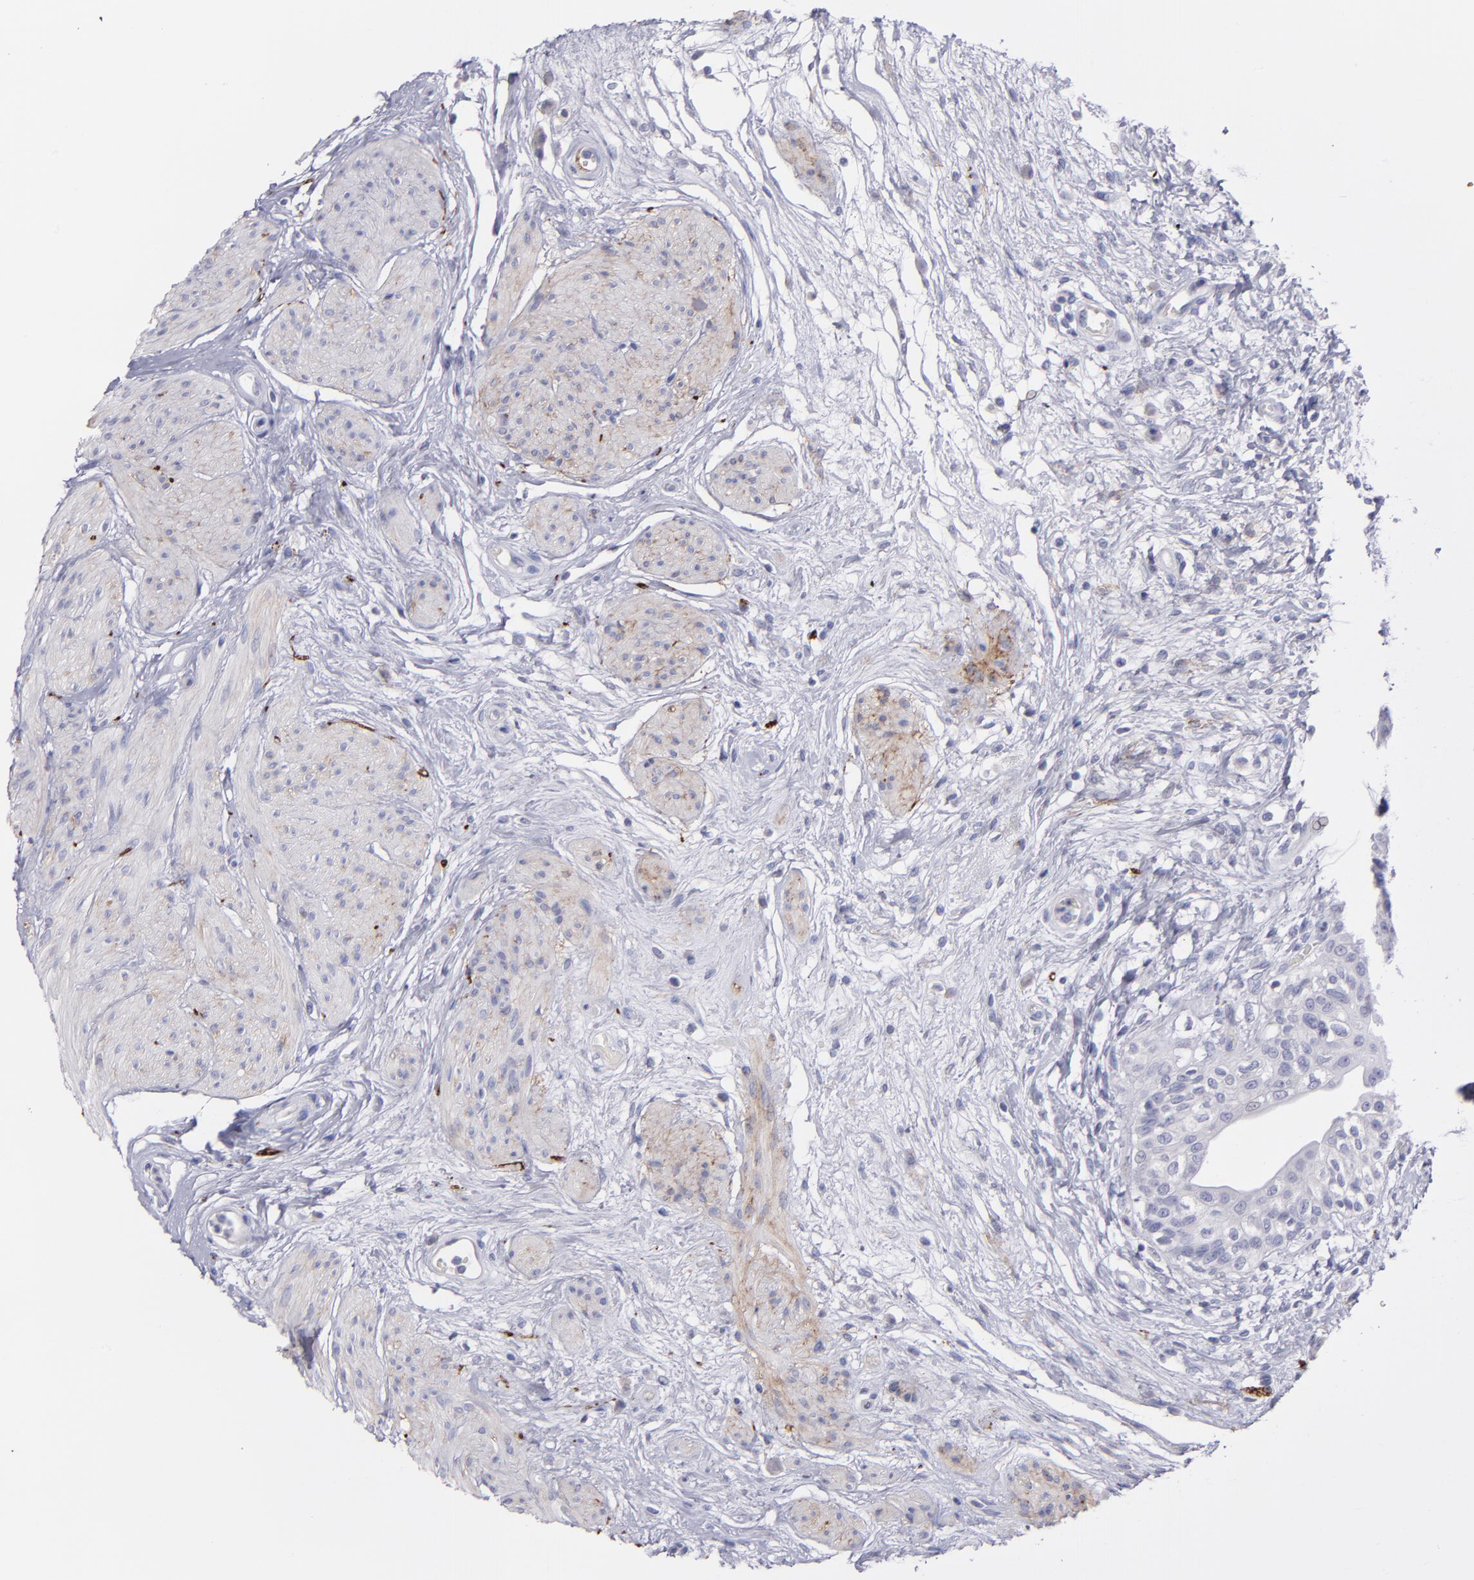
{"staining": {"intensity": "negative", "quantity": "none", "location": "none"}, "tissue": "urinary bladder", "cell_type": "Urothelial cells", "image_type": "normal", "snomed": [{"axis": "morphology", "description": "Normal tissue, NOS"}, {"axis": "topography", "description": "Urinary bladder"}], "caption": "Benign urinary bladder was stained to show a protein in brown. There is no significant expression in urothelial cells.", "gene": "SNAP25", "patient": {"sex": "female", "age": 55}}